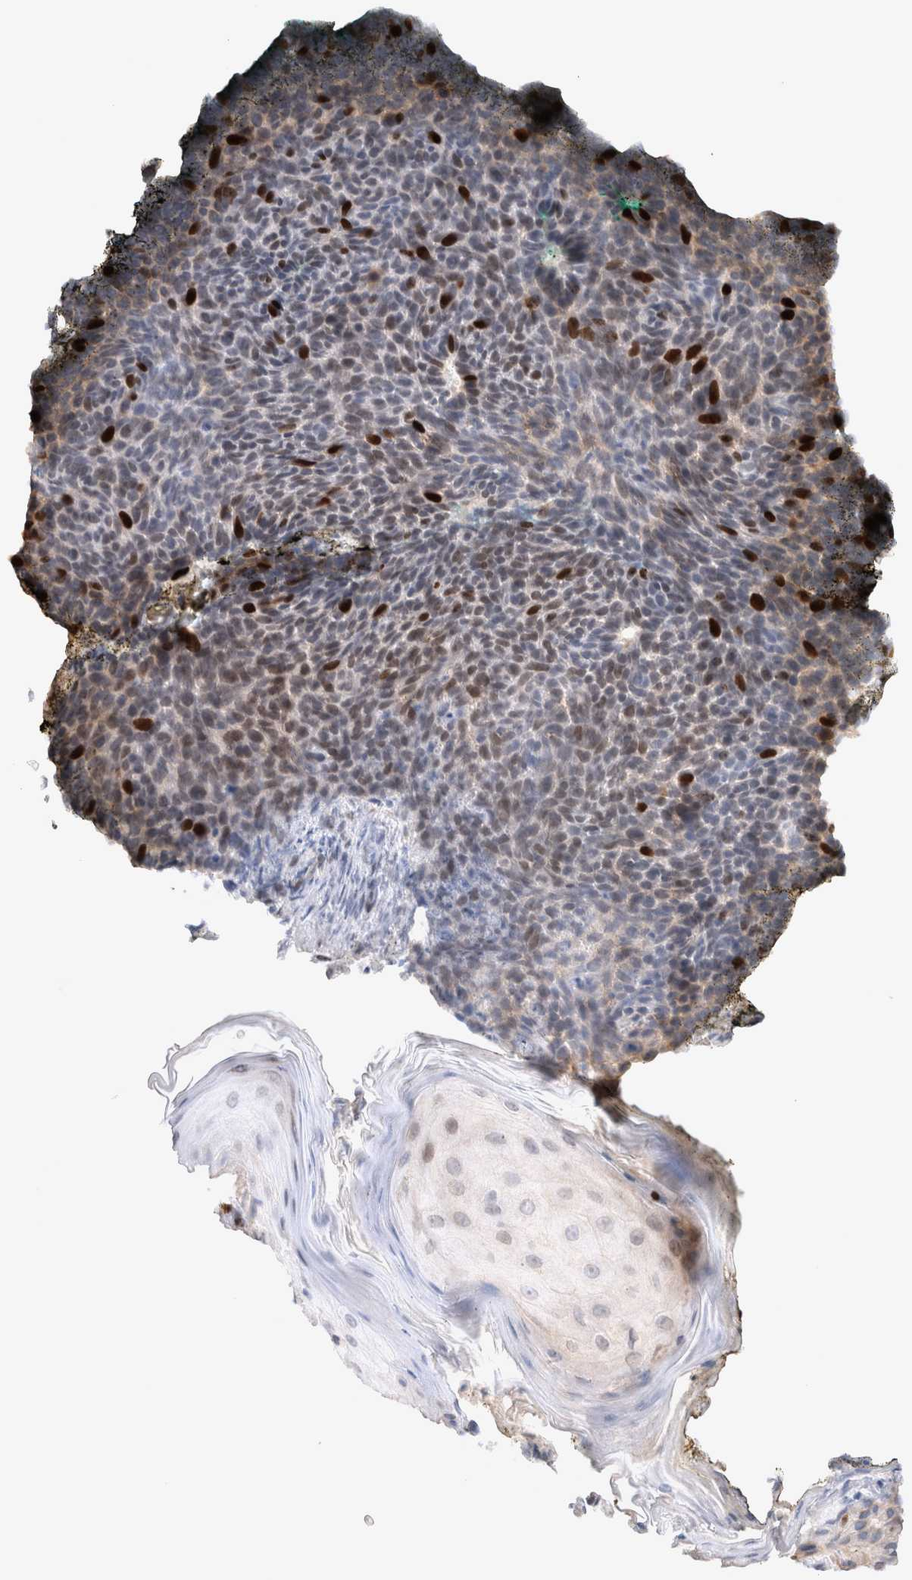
{"staining": {"intensity": "strong", "quantity": "<25%", "location": "nuclear"}, "tissue": "skin cancer", "cell_type": "Tumor cells", "image_type": "cancer", "snomed": [{"axis": "morphology", "description": "Basal cell carcinoma"}, {"axis": "topography", "description": "Skin"}], "caption": "Strong nuclear expression is identified in about <25% of tumor cells in skin cancer (basal cell carcinoma).", "gene": "KIF18B", "patient": {"sex": "male", "age": 61}}